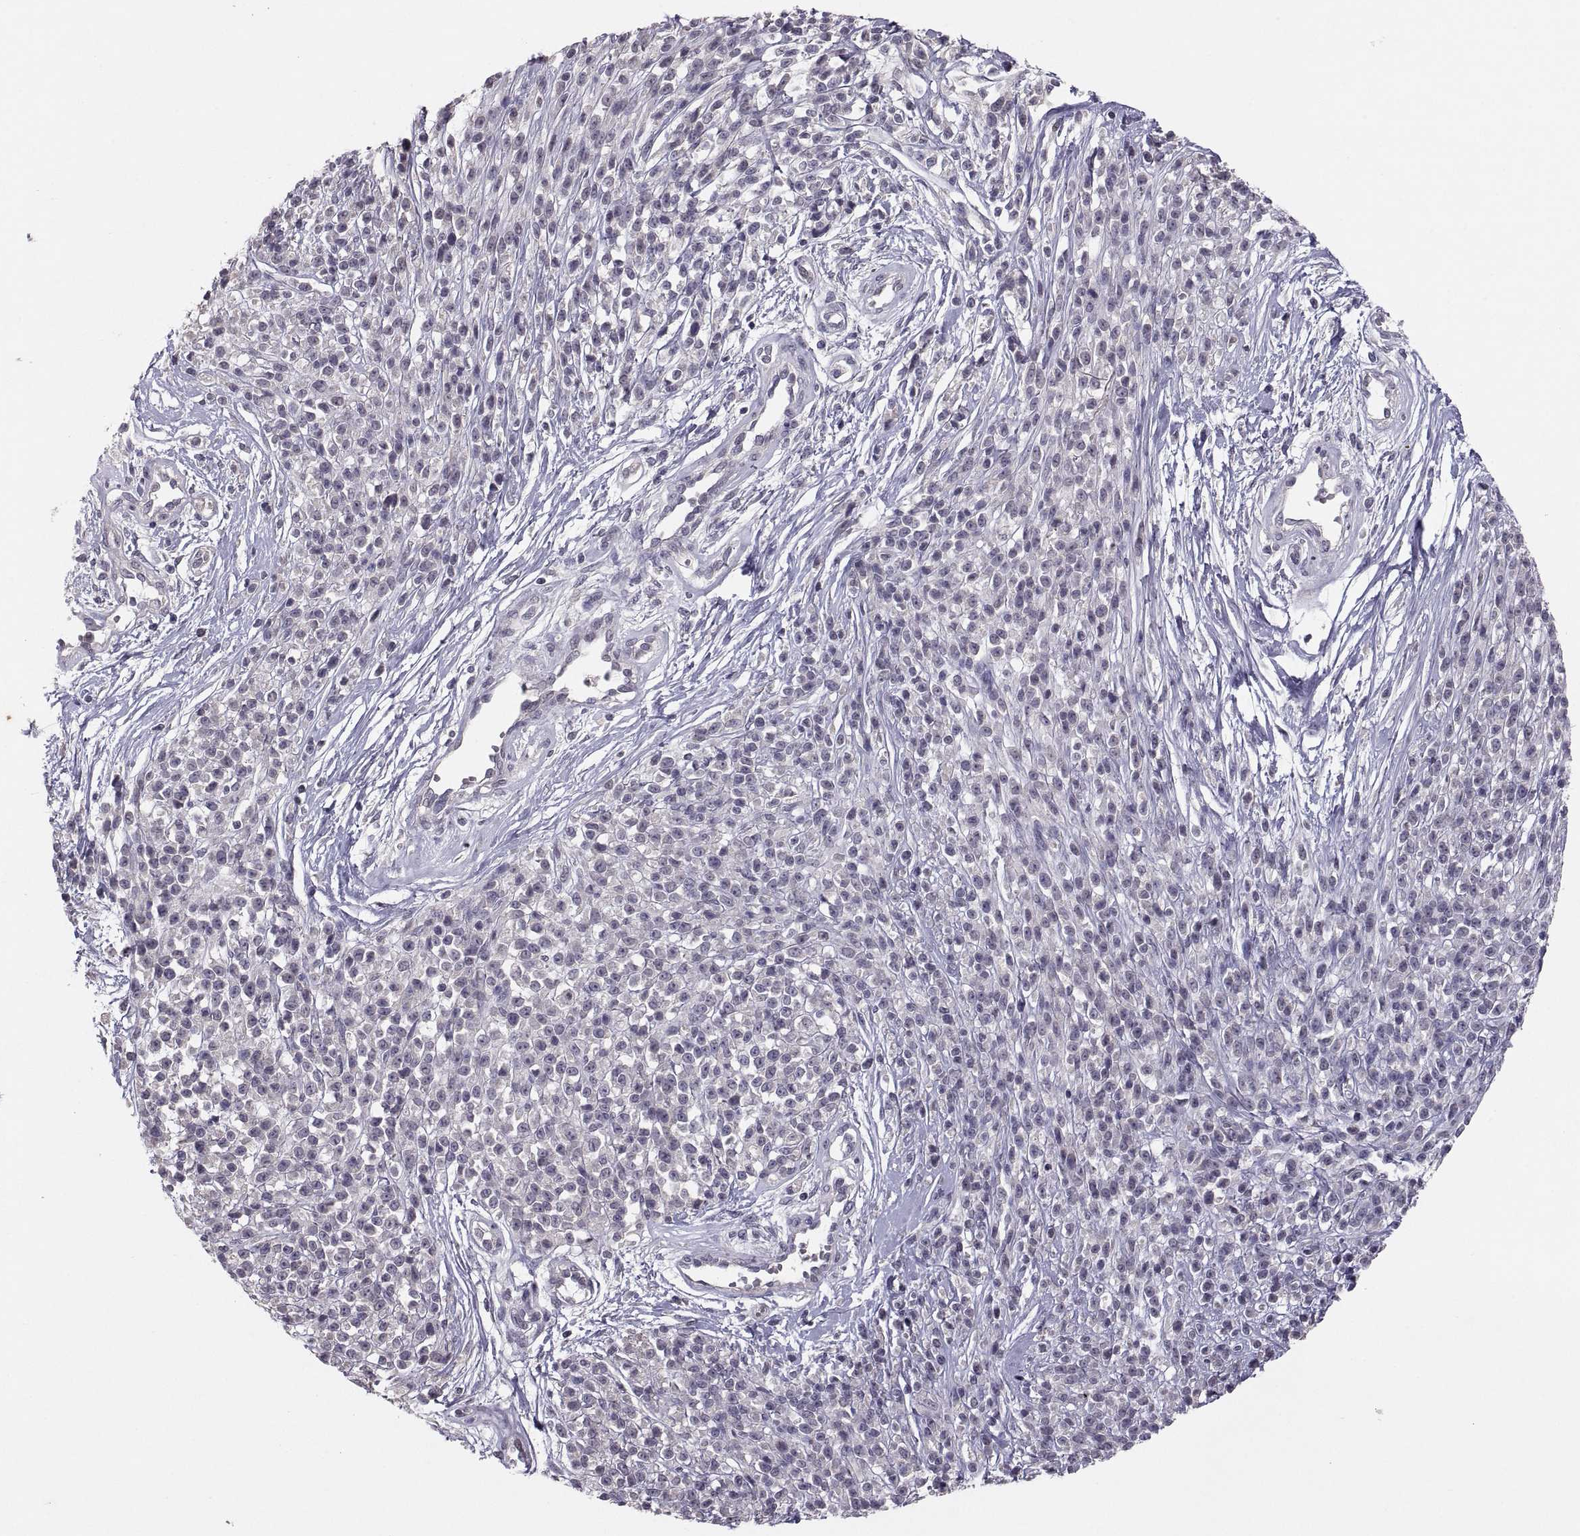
{"staining": {"intensity": "negative", "quantity": "none", "location": "none"}, "tissue": "melanoma", "cell_type": "Tumor cells", "image_type": "cancer", "snomed": [{"axis": "morphology", "description": "Malignant melanoma, NOS"}, {"axis": "topography", "description": "Skin"}, {"axis": "topography", "description": "Skin of trunk"}], "caption": "Immunohistochemistry (IHC) image of human melanoma stained for a protein (brown), which shows no expression in tumor cells.", "gene": "PAX2", "patient": {"sex": "male", "age": 74}}